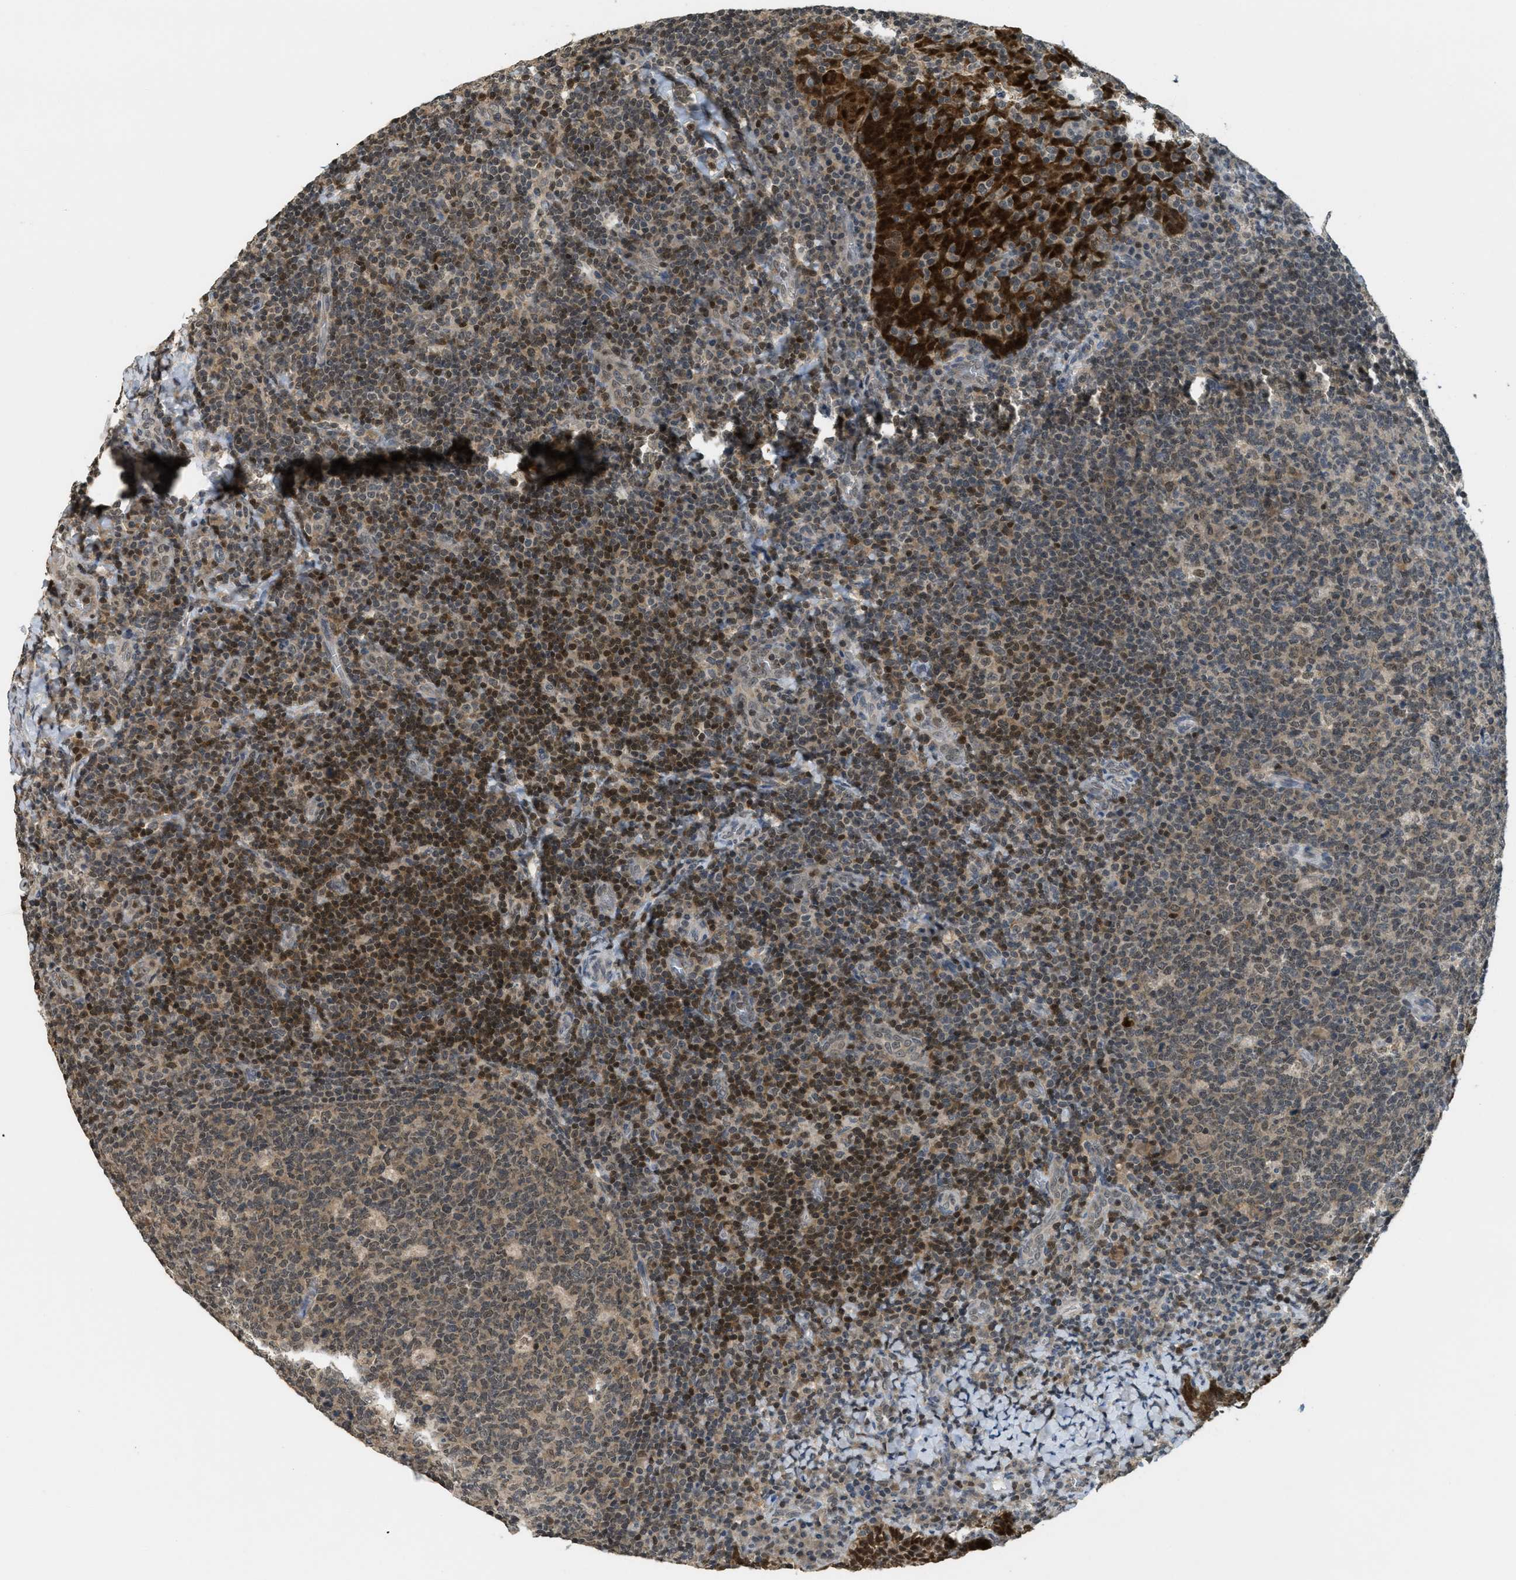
{"staining": {"intensity": "weak", "quantity": ">75%", "location": "cytoplasmic/membranous,nuclear"}, "tissue": "tonsil", "cell_type": "Germinal center cells", "image_type": "normal", "snomed": [{"axis": "morphology", "description": "Normal tissue, NOS"}, {"axis": "topography", "description": "Tonsil"}], "caption": "IHC photomicrograph of unremarkable tonsil: tonsil stained using immunohistochemistry demonstrates low levels of weak protein expression localized specifically in the cytoplasmic/membranous,nuclear of germinal center cells, appearing as a cytoplasmic/membranous,nuclear brown color.", "gene": "DNAJB1", "patient": {"sex": "male", "age": 17}}